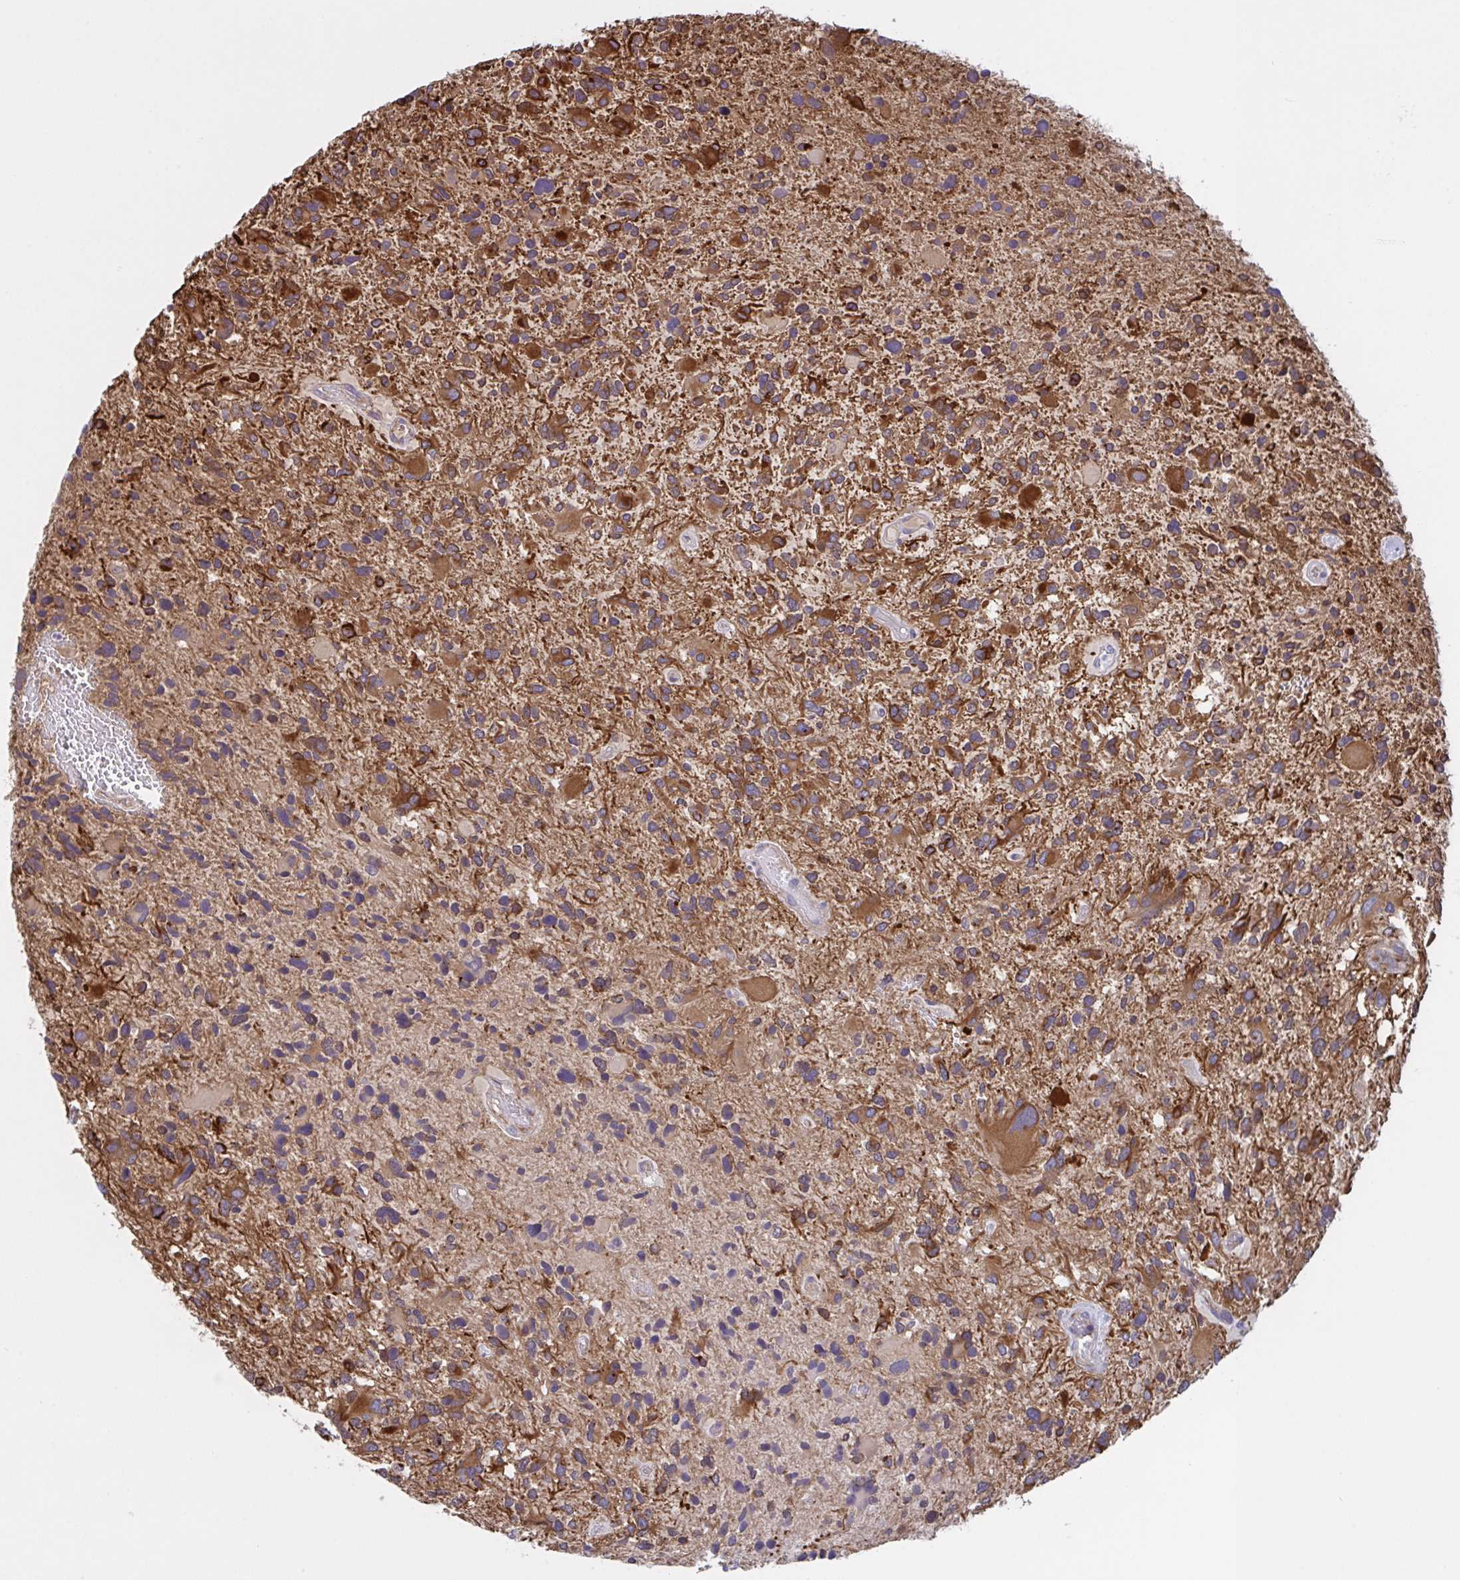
{"staining": {"intensity": "strong", "quantity": ">75%", "location": "cytoplasmic/membranous"}, "tissue": "glioma", "cell_type": "Tumor cells", "image_type": "cancer", "snomed": [{"axis": "morphology", "description": "Glioma, malignant, High grade"}, {"axis": "topography", "description": "Brain"}], "caption": "Tumor cells display strong cytoplasmic/membranous positivity in approximately >75% of cells in malignant glioma (high-grade).", "gene": "PRRT4", "patient": {"sex": "female", "age": 11}}